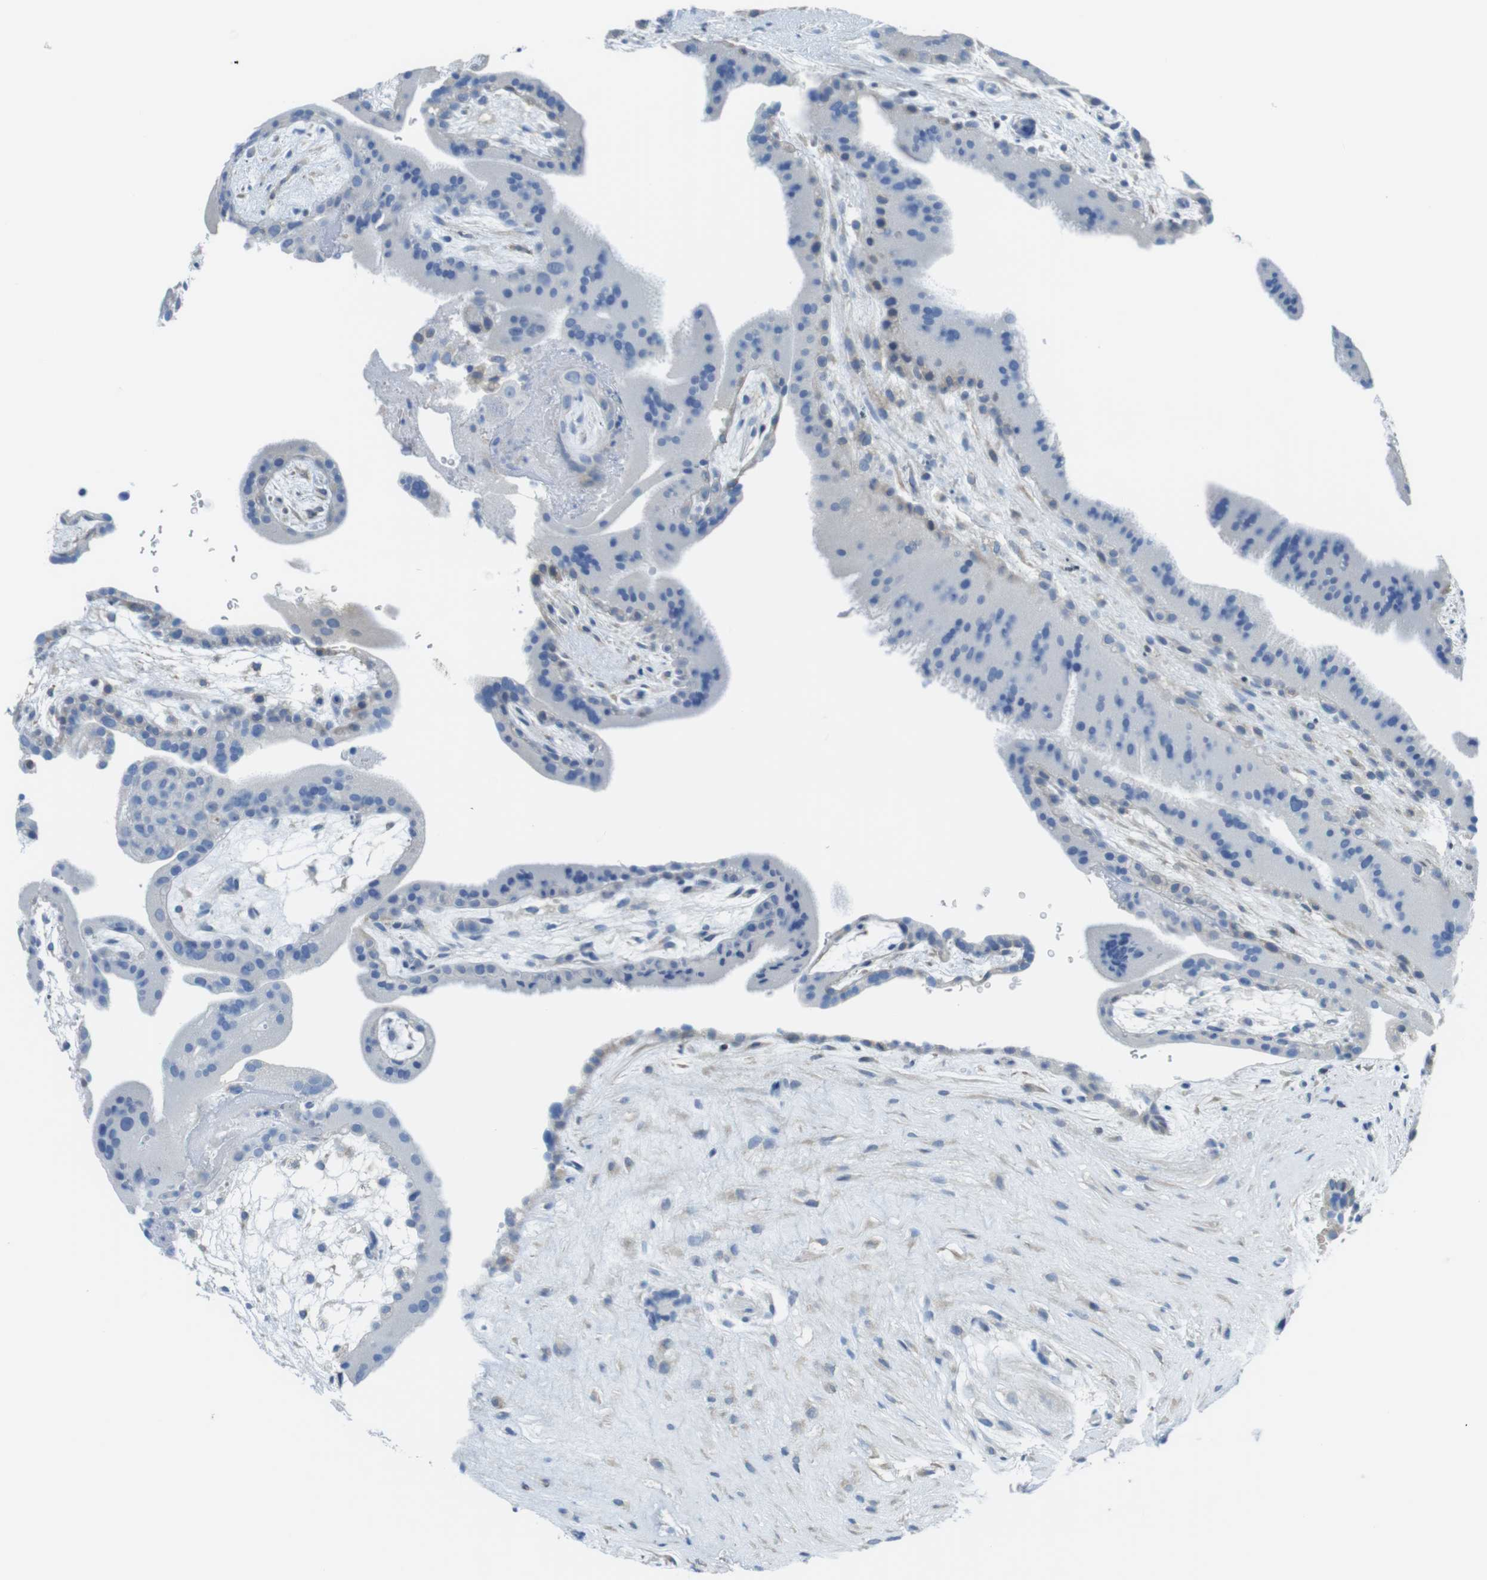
{"staining": {"intensity": "negative", "quantity": "none", "location": "none"}, "tissue": "placenta", "cell_type": "Trophoblastic cells", "image_type": "normal", "snomed": [{"axis": "morphology", "description": "Normal tissue, NOS"}, {"axis": "topography", "description": "Placenta"}], "caption": "This image is of unremarkable placenta stained with immunohistochemistry (IHC) to label a protein in brown with the nuclei are counter-stained blue. There is no positivity in trophoblastic cells. (DAB (3,3'-diaminobenzidine) immunohistochemistry visualized using brightfield microscopy, high magnification).", "gene": "CDH8", "patient": {"sex": "female", "age": 19}}